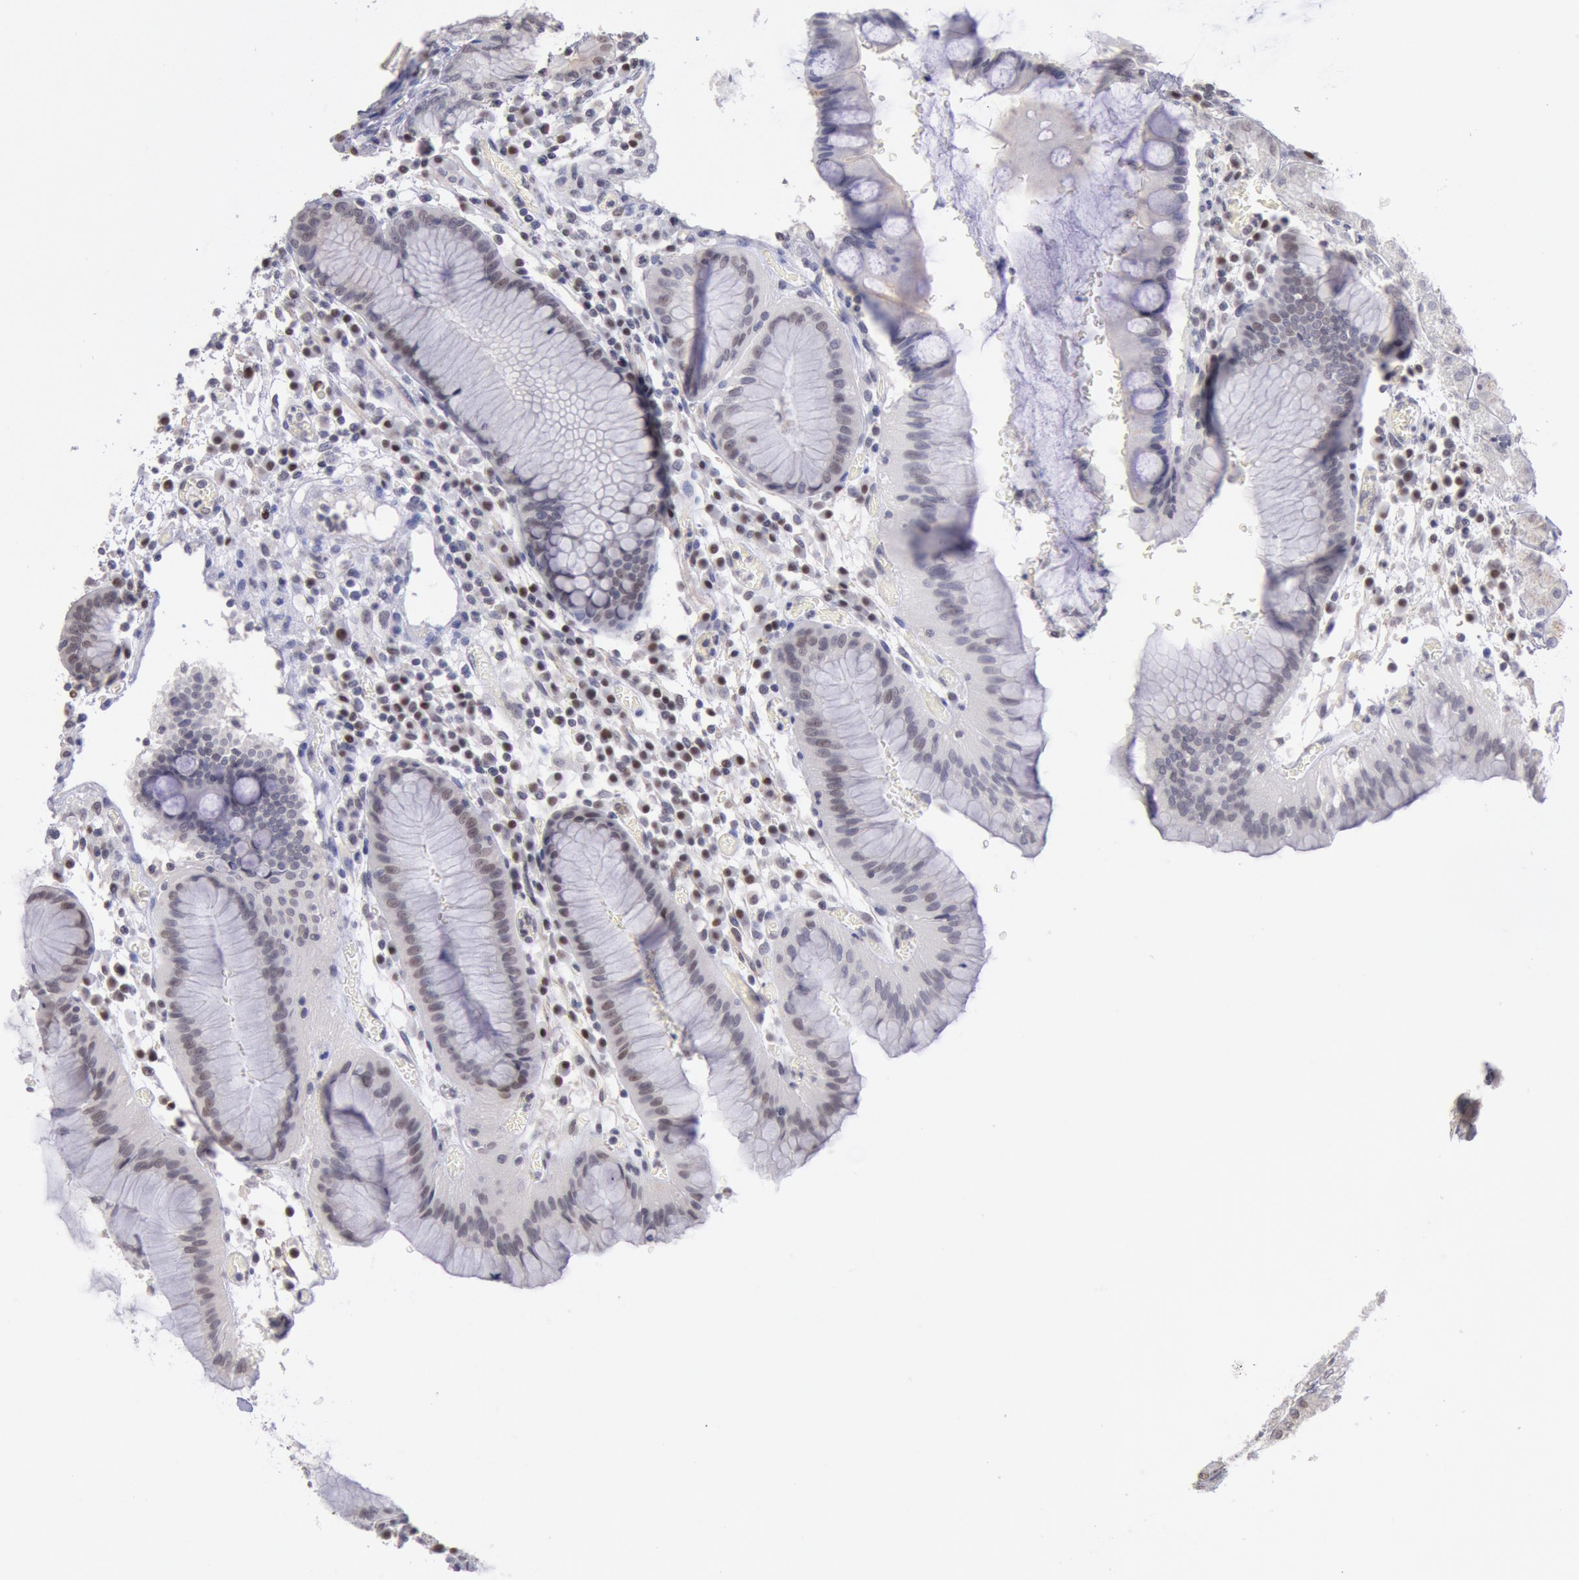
{"staining": {"intensity": "weak", "quantity": "25%-75%", "location": "cytoplasmic/membranous,nuclear"}, "tissue": "stomach", "cell_type": "Glandular cells", "image_type": "normal", "snomed": [{"axis": "morphology", "description": "Normal tissue, NOS"}, {"axis": "topography", "description": "Stomach, lower"}], "caption": "This photomicrograph shows normal stomach stained with IHC to label a protein in brown. The cytoplasmic/membranous,nuclear of glandular cells show weak positivity for the protein. Nuclei are counter-stained blue.", "gene": "MYH6", "patient": {"sex": "female", "age": 73}}